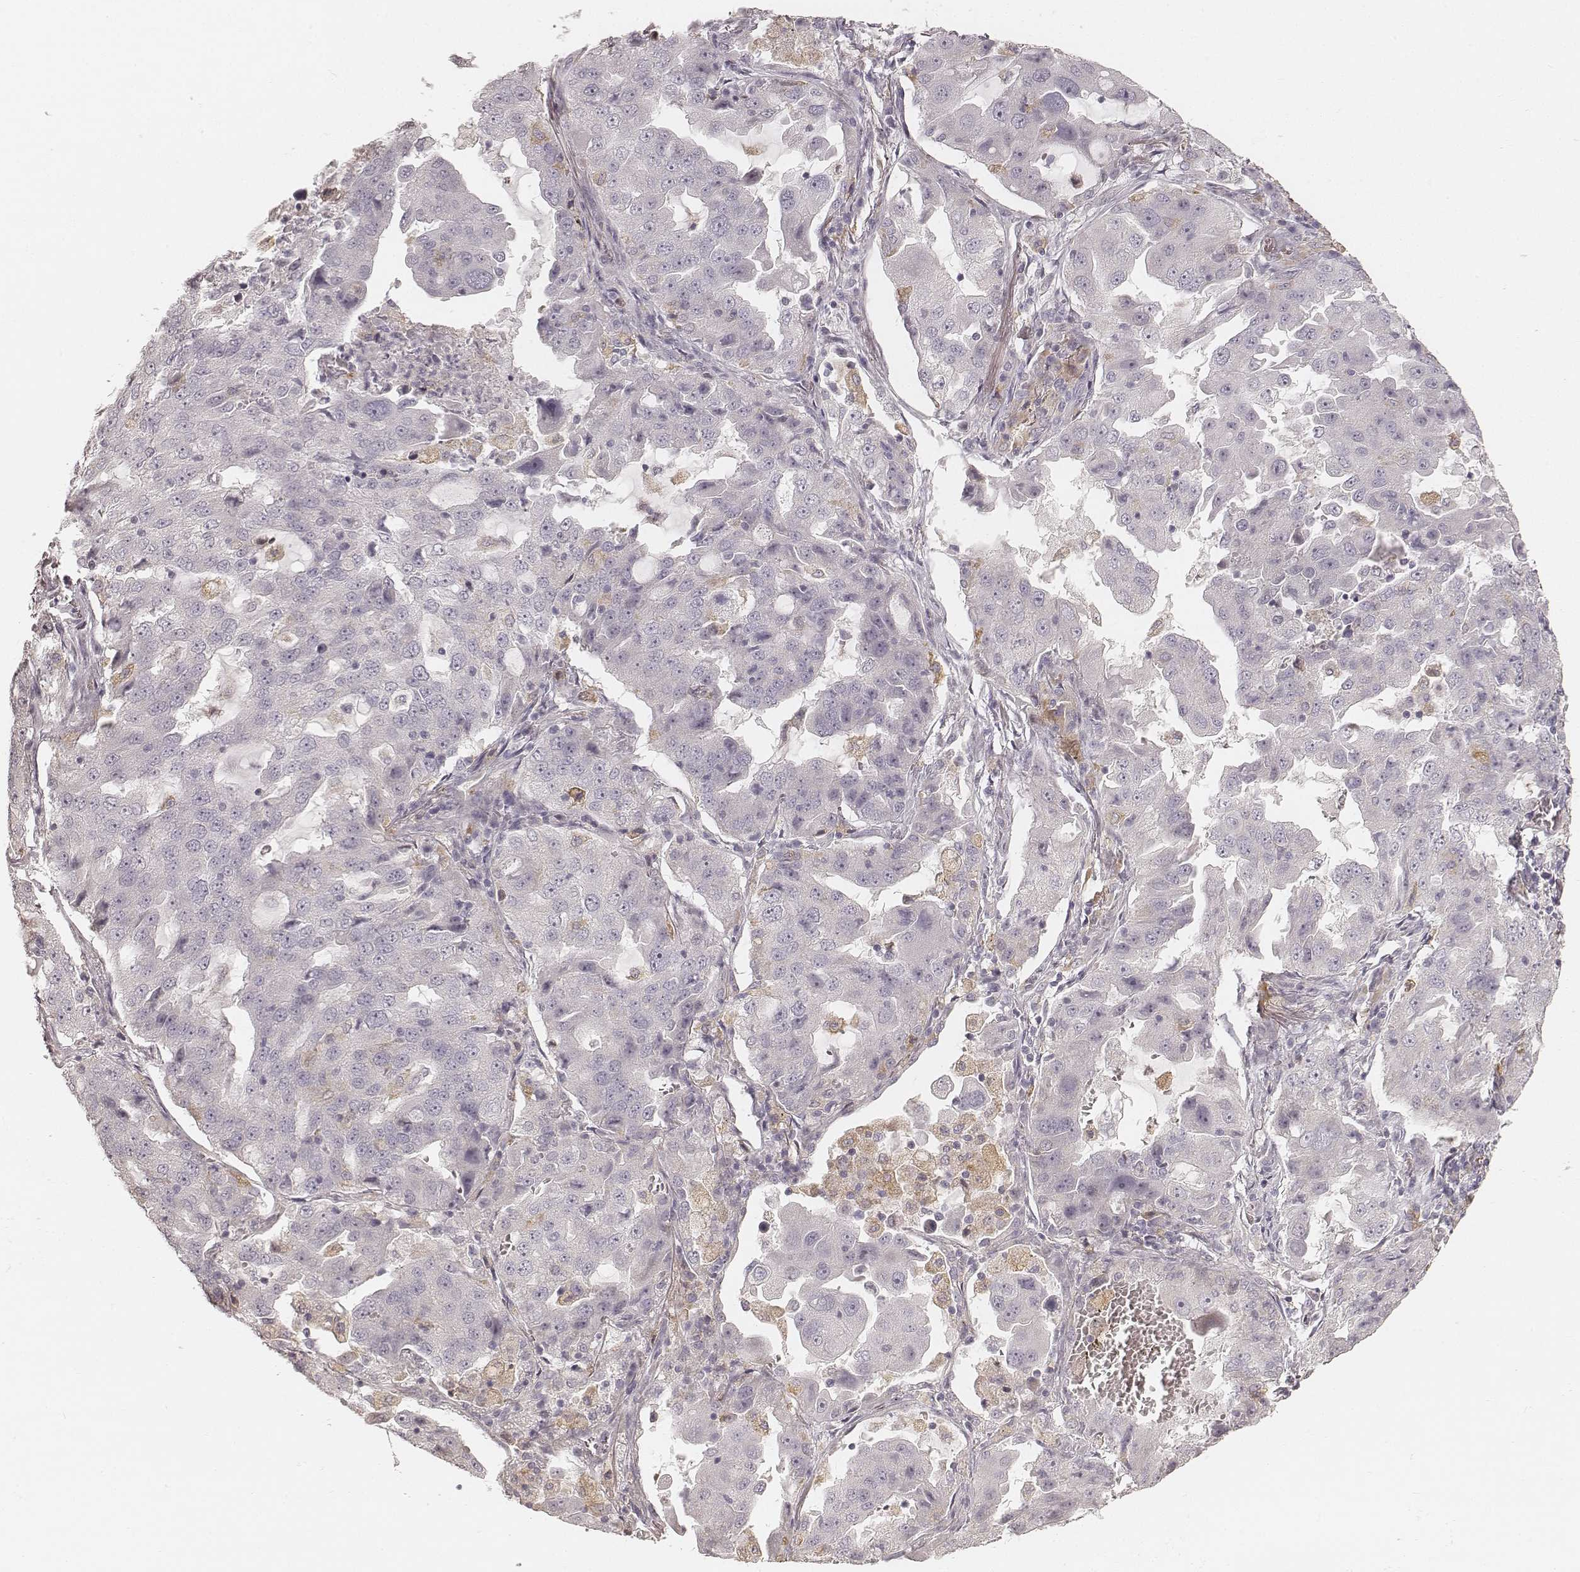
{"staining": {"intensity": "negative", "quantity": "none", "location": "none"}, "tissue": "lung cancer", "cell_type": "Tumor cells", "image_type": "cancer", "snomed": [{"axis": "morphology", "description": "Adenocarcinoma, NOS"}, {"axis": "topography", "description": "Lung"}], "caption": "IHC histopathology image of neoplastic tissue: adenocarcinoma (lung) stained with DAB exhibits no significant protein expression in tumor cells.", "gene": "FMNL2", "patient": {"sex": "female", "age": 61}}